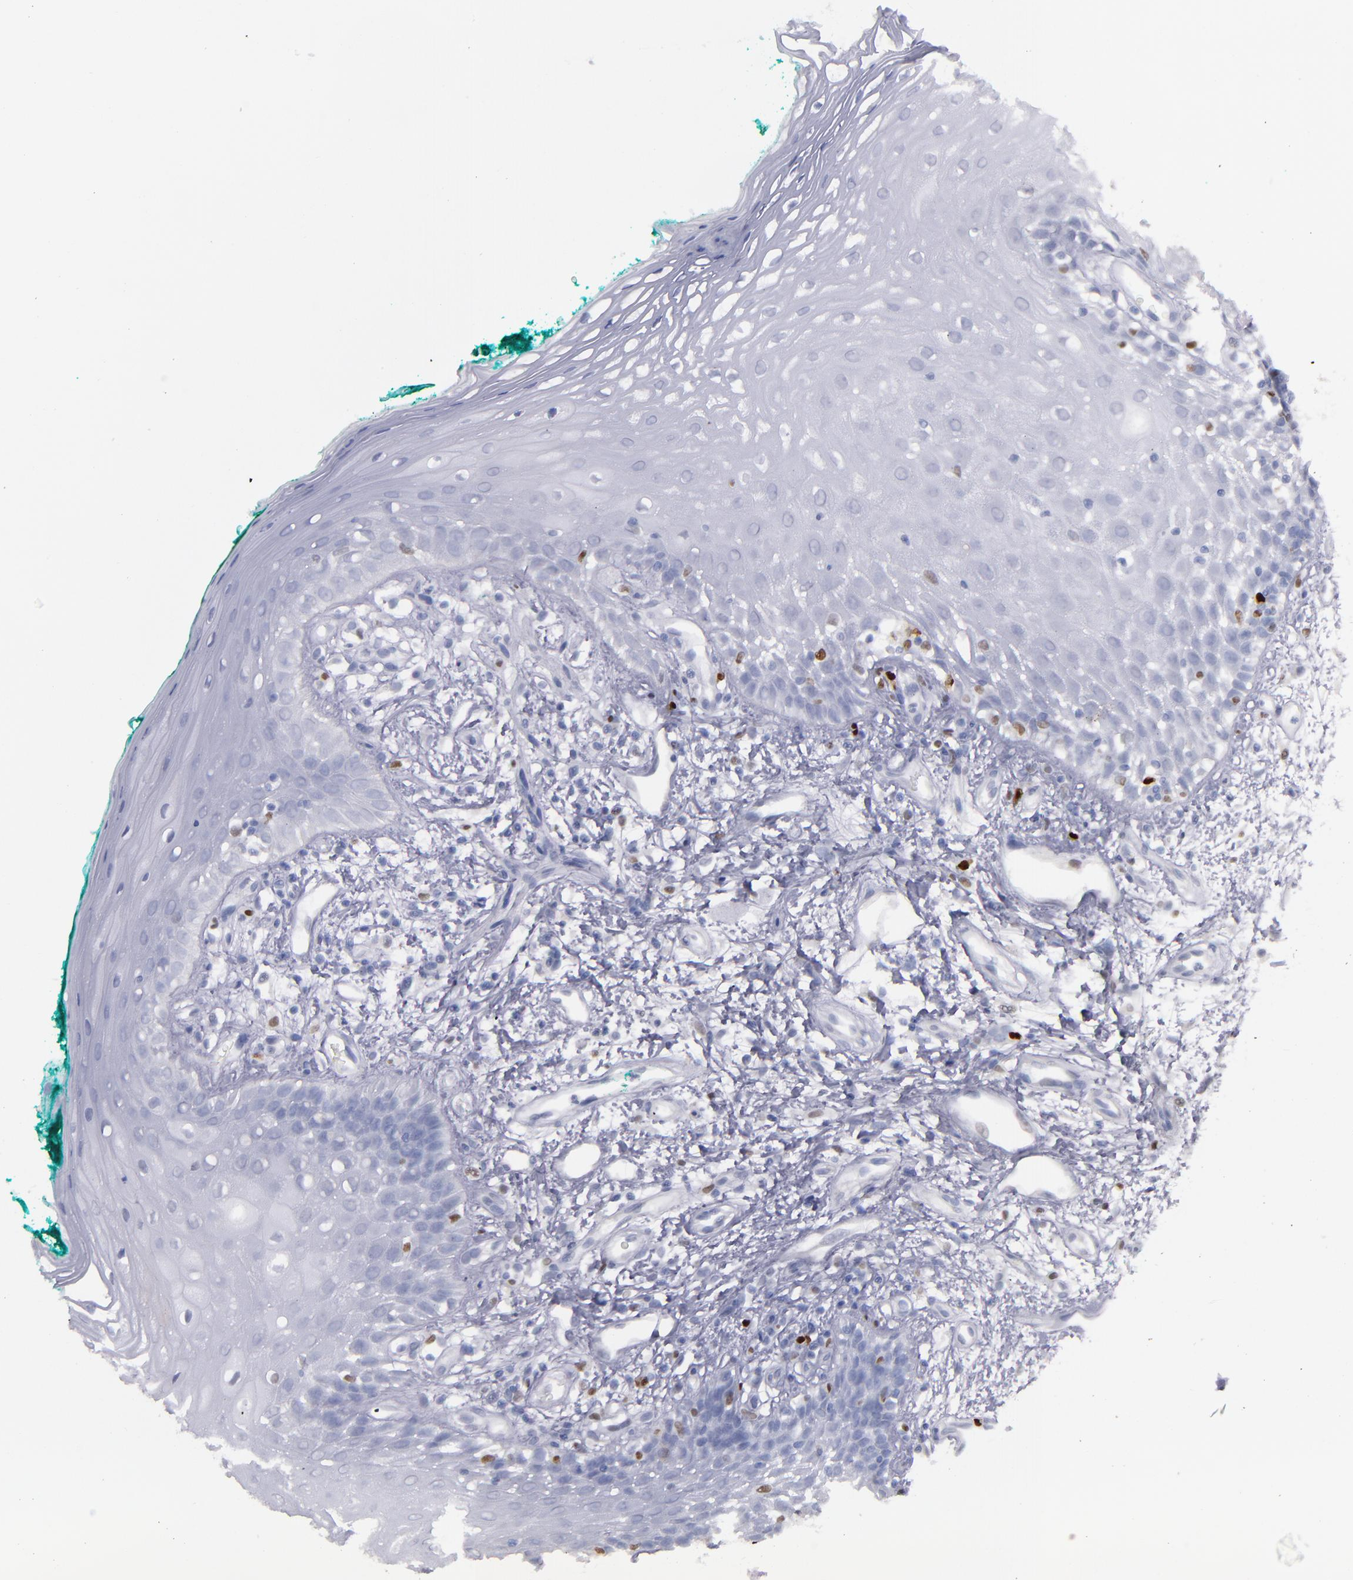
{"staining": {"intensity": "negative", "quantity": "none", "location": "none"}, "tissue": "oral mucosa", "cell_type": "Squamous epithelial cells", "image_type": "normal", "snomed": [{"axis": "morphology", "description": "Normal tissue, NOS"}, {"axis": "morphology", "description": "Squamous cell carcinoma, NOS"}, {"axis": "topography", "description": "Skeletal muscle"}, {"axis": "topography", "description": "Oral tissue"}, {"axis": "topography", "description": "Head-Neck"}], "caption": "An image of human oral mucosa is negative for staining in squamous epithelial cells.", "gene": "IRF8", "patient": {"sex": "female", "age": 84}}